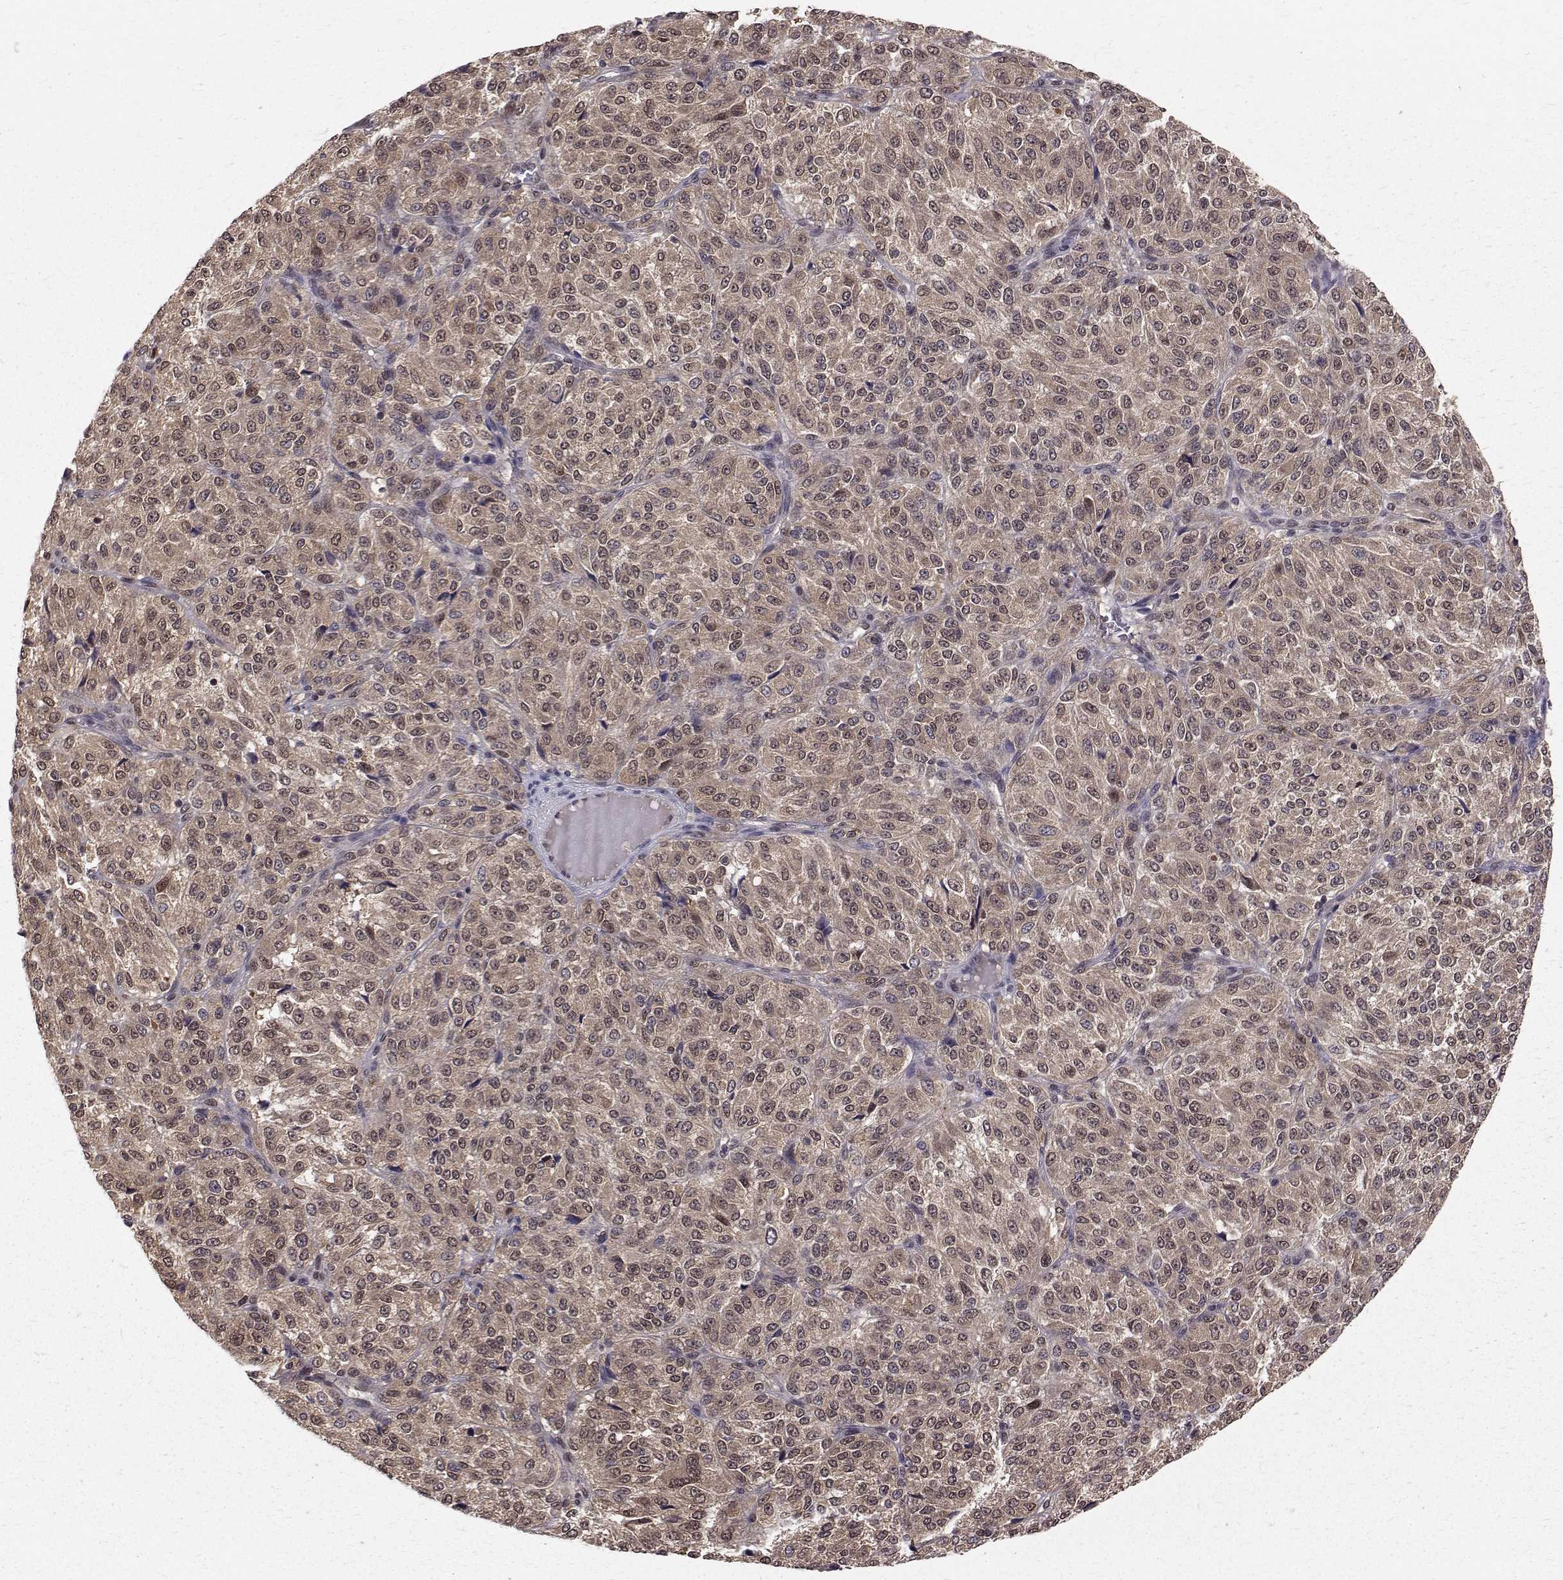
{"staining": {"intensity": "moderate", "quantity": ">75%", "location": "cytoplasmic/membranous,nuclear"}, "tissue": "melanoma", "cell_type": "Tumor cells", "image_type": "cancer", "snomed": [{"axis": "morphology", "description": "Malignant melanoma, Metastatic site"}, {"axis": "topography", "description": "Brain"}], "caption": "Tumor cells reveal medium levels of moderate cytoplasmic/membranous and nuclear positivity in approximately >75% of cells in malignant melanoma (metastatic site).", "gene": "NIF3L1", "patient": {"sex": "female", "age": 56}}